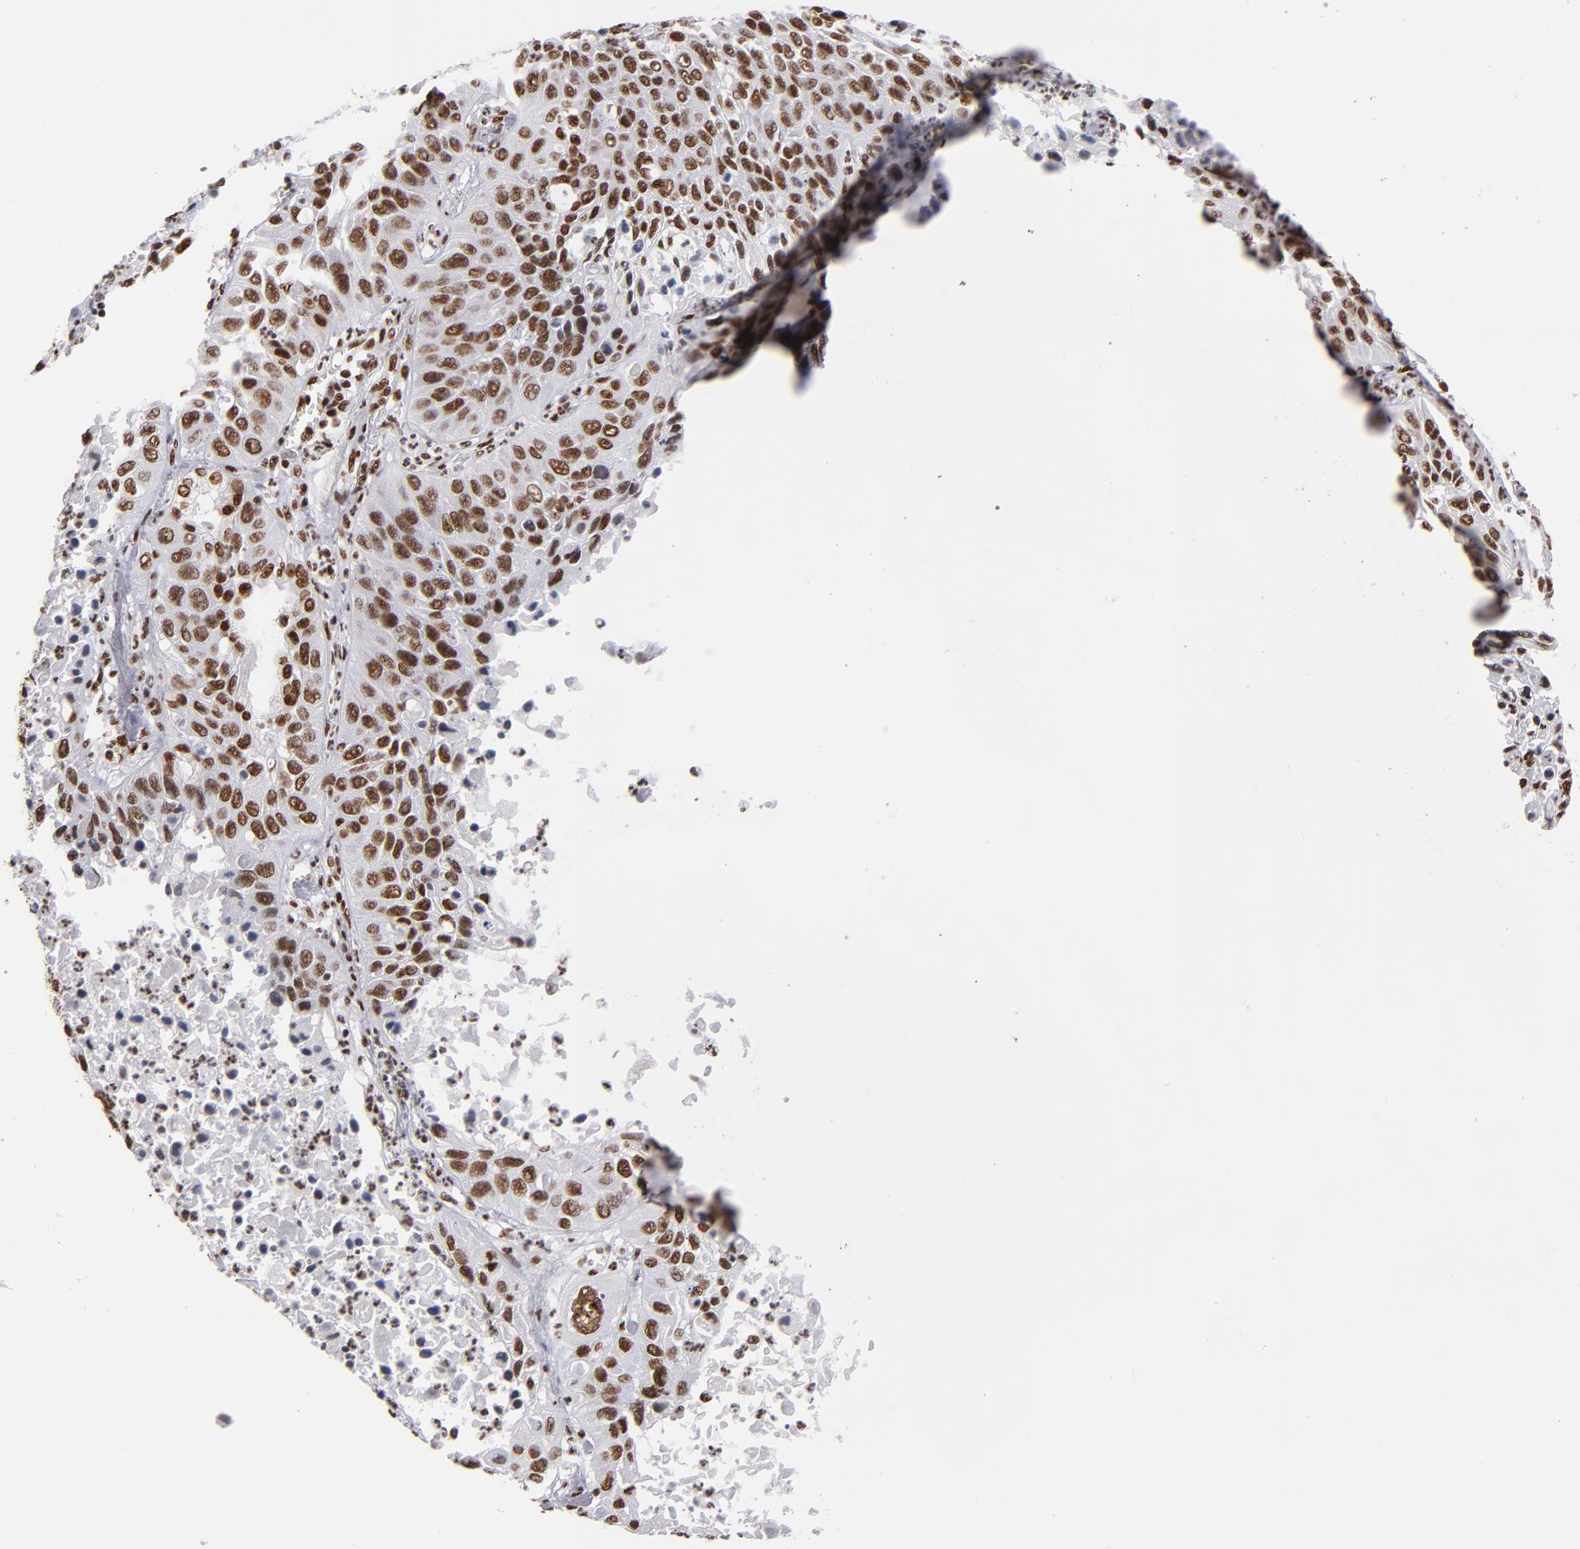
{"staining": {"intensity": "strong", "quantity": ">75%", "location": "nuclear"}, "tissue": "lung cancer", "cell_type": "Tumor cells", "image_type": "cancer", "snomed": [{"axis": "morphology", "description": "Squamous cell carcinoma, NOS"}, {"axis": "topography", "description": "Lung"}], "caption": "About >75% of tumor cells in lung cancer reveal strong nuclear protein staining as visualized by brown immunohistochemical staining.", "gene": "MRE11", "patient": {"sex": "female", "age": 76}}